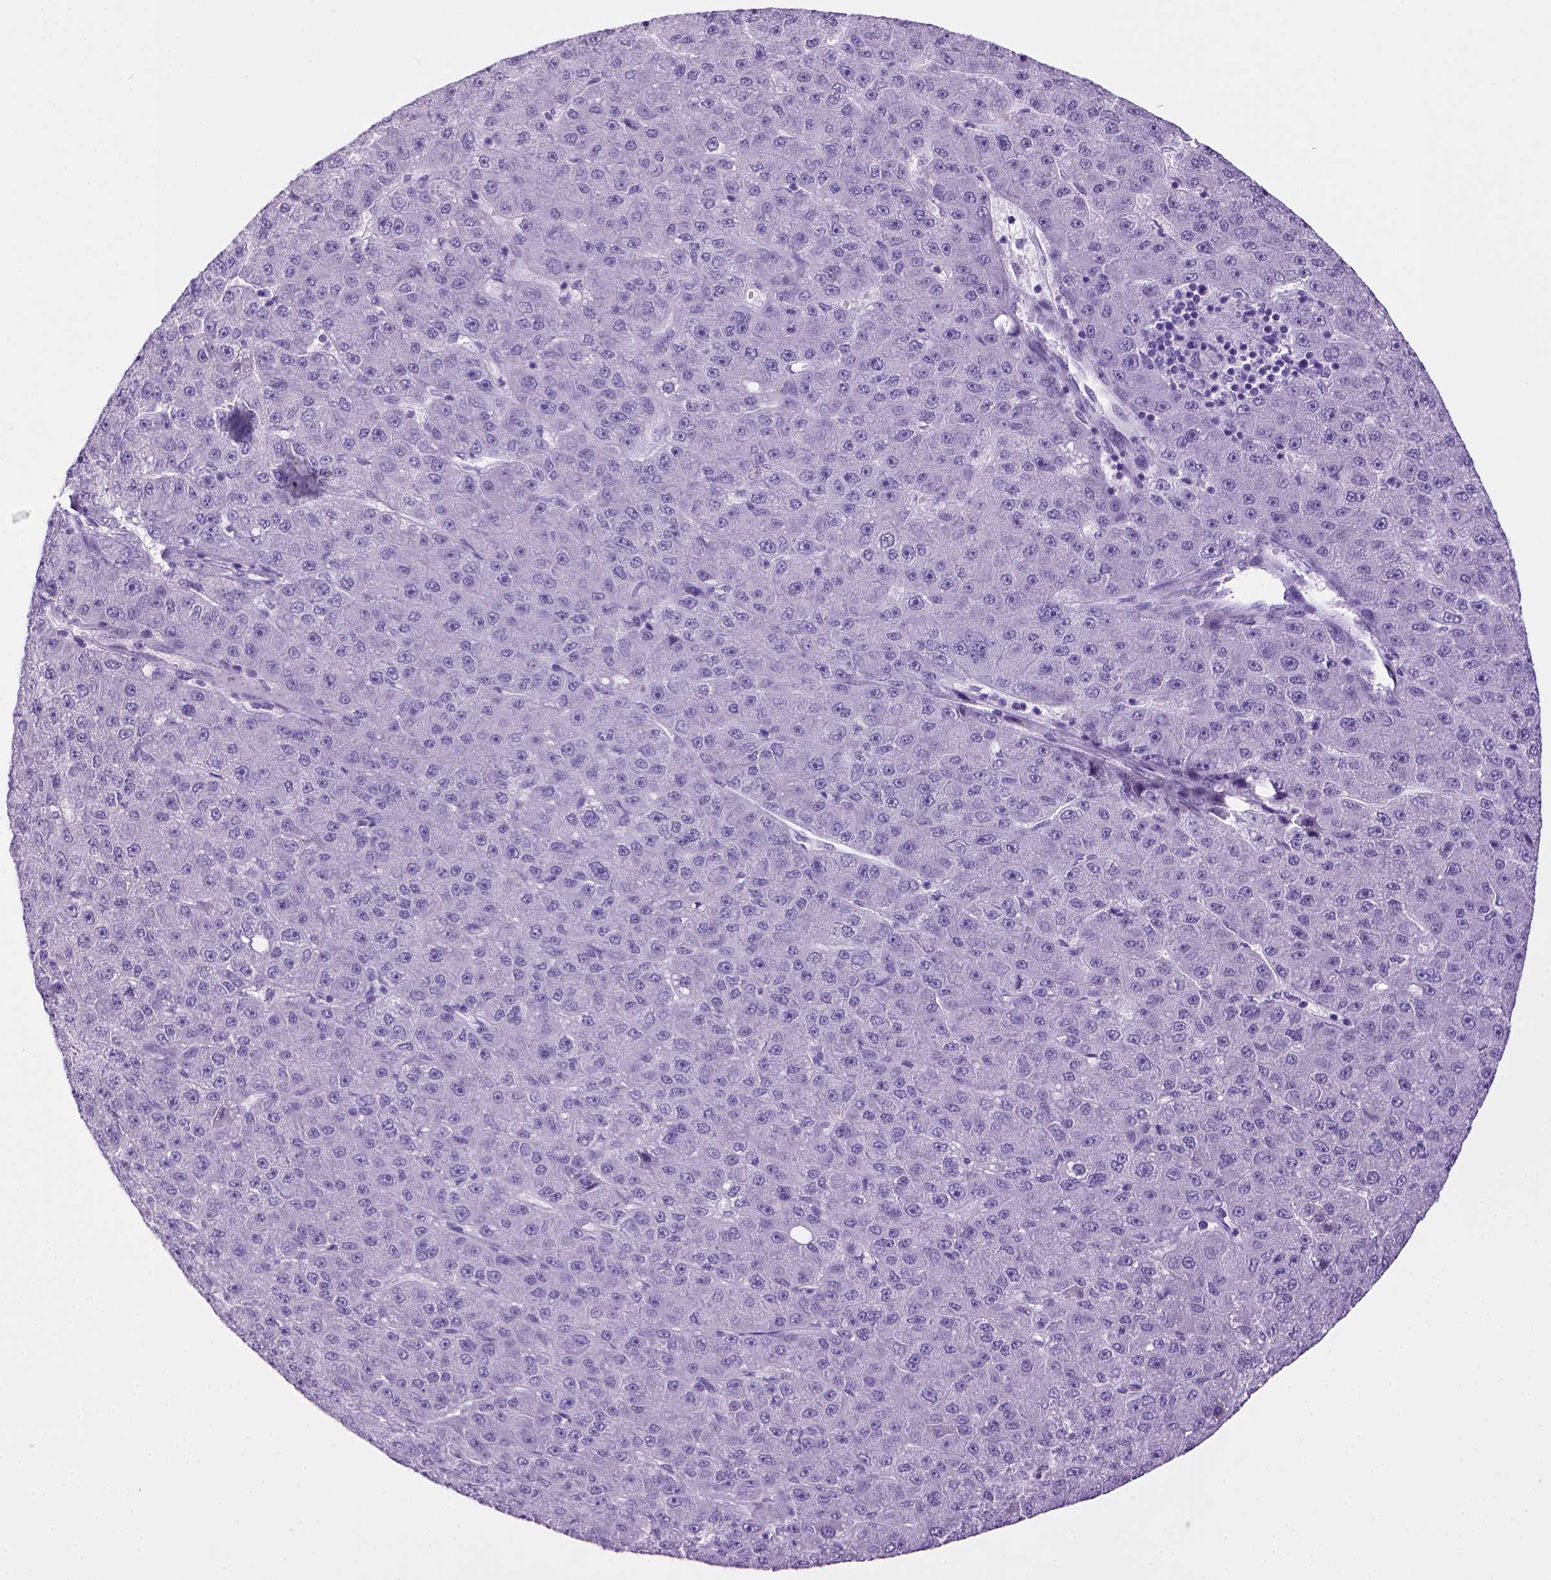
{"staining": {"intensity": "negative", "quantity": "none", "location": "none"}, "tissue": "liver cancer", "cell_type": "Tumor cells", "image_type": "cancer", "snomed": [{"axis": "morphology", "description": "Carcinoma, Hepatocellular, NOS"}, {"axis": "topography", "description": "Liver"}], "caption": "A high-resolution image shows IHC staining of liver cancer (hepatocellular carcinoma), which shows no significant expression in tumor cells. (Immunohistochemistry, brightfield microscopy, high magnification).", "gene": "SGCG", "patient": {"sex": "male", "age": 67}}